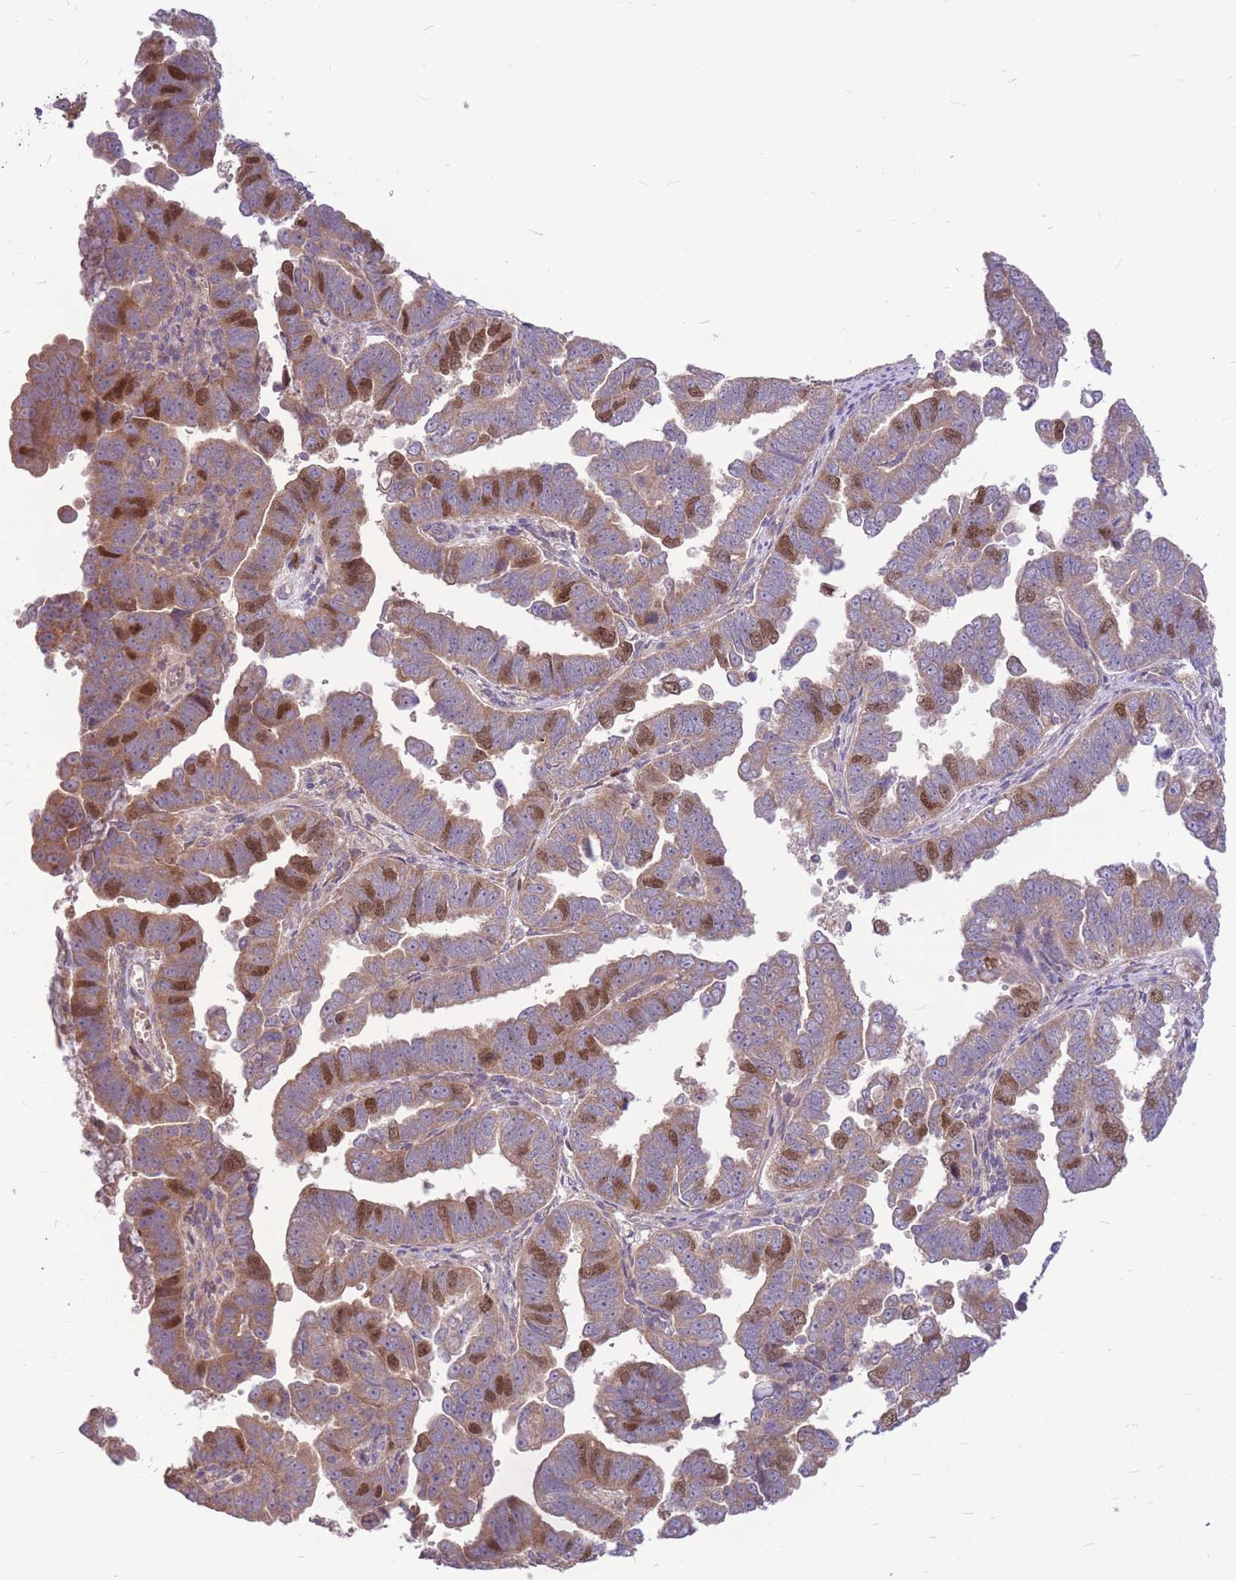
{"staining": {"intensity": "strong", "quantity": "<25%", "location": "cytoplasmic/membranous,nuclear"}, "tissue": "endometrial cancer", "cell_type": "Tumor cells", "image_type": "cancer", "snomed": [{"axis": "morphology", "description": "Adenocarcinoma, NOS"}, {"axis": "topography", "description": "Endometrium"}], "caption": "This image demonstrates immunohistochemistry staining of endometrial adenocarcinoma, with medium strong cytoplasmic/membranous and nuclear expression in approximately <25% of tumor cells.", "gene": "GMNN", "patient": {"sex": "female", "age": 75}}